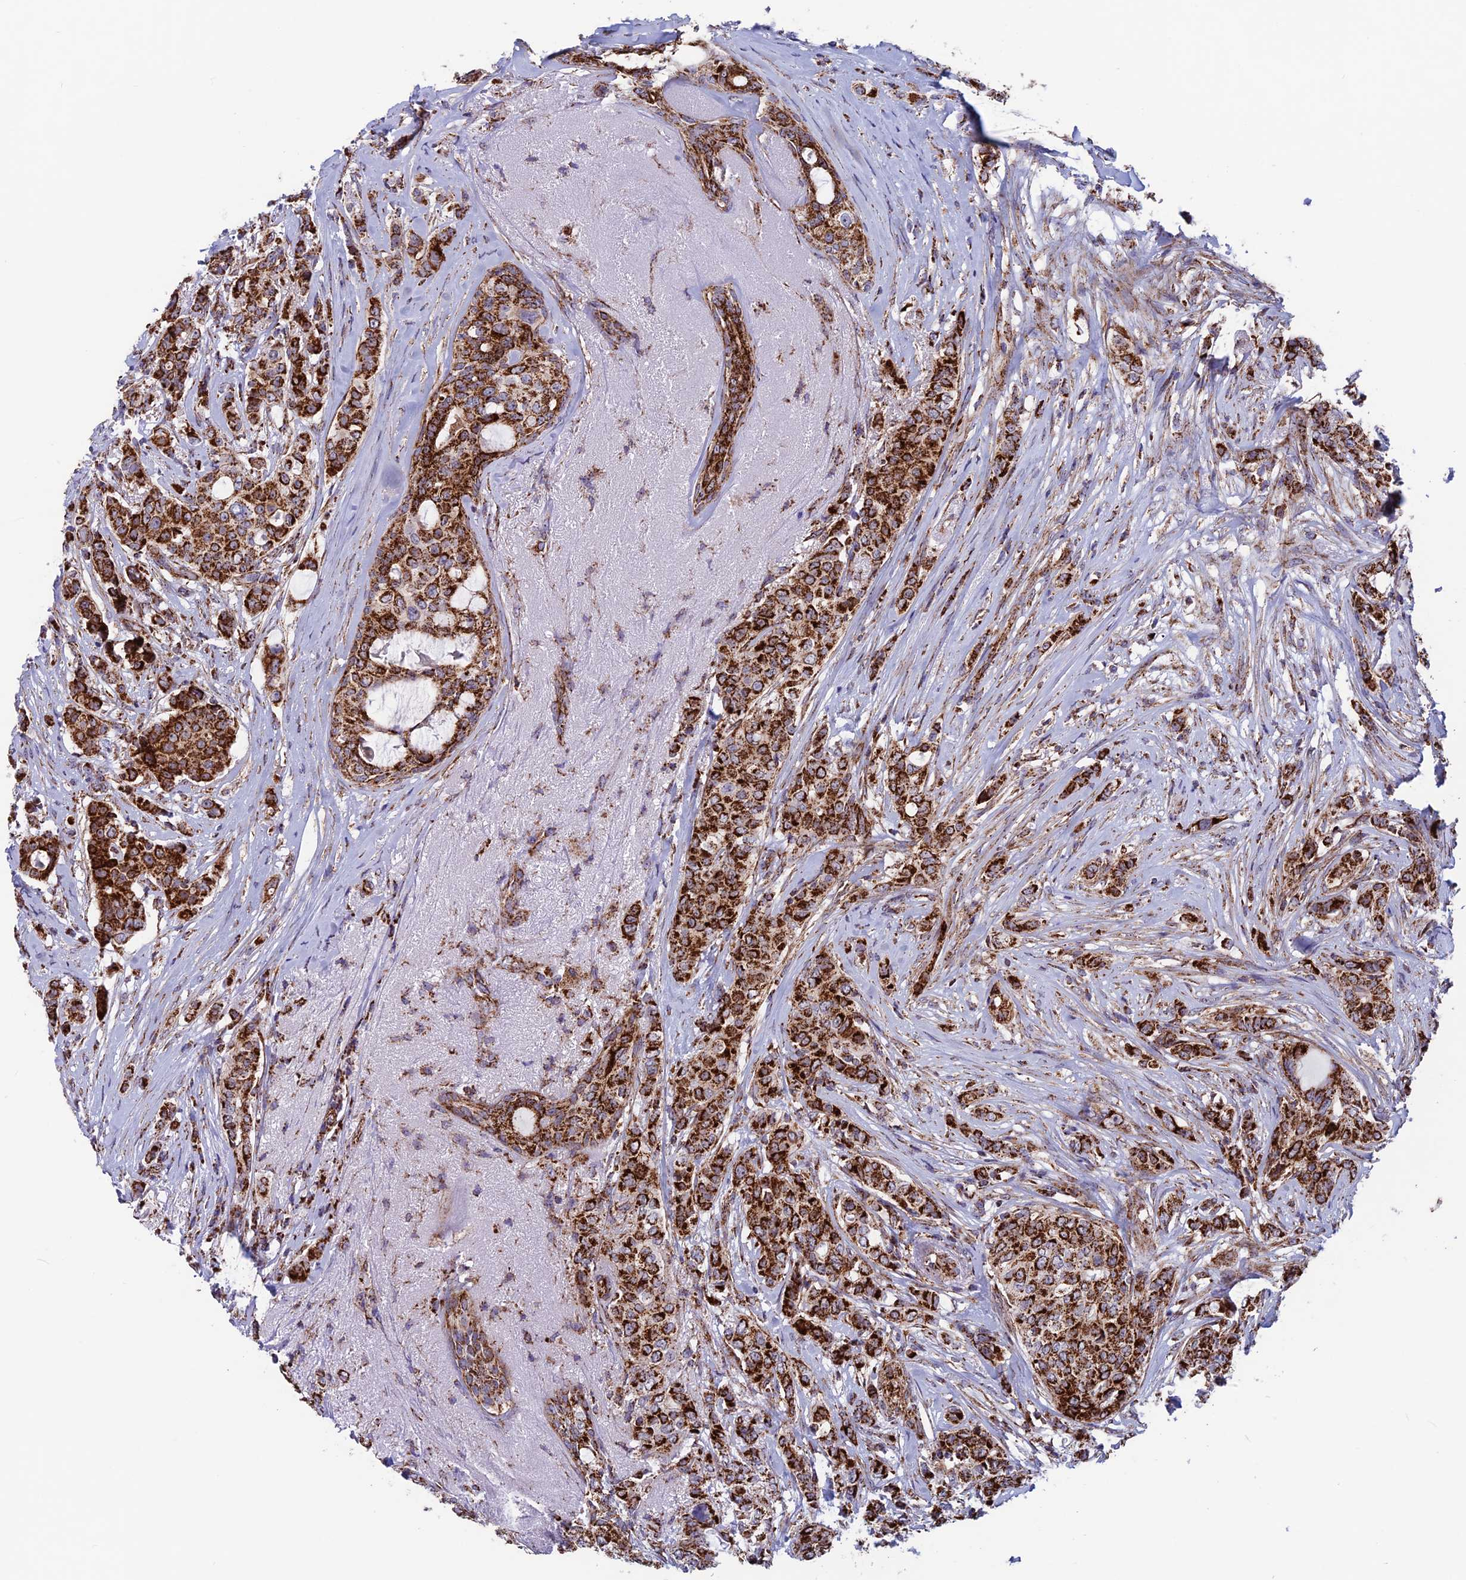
{"staining": {"intensity": "strong", "quantity": ">75%", "location": "cytoplasmic/membranous"}, "tissue": "breast cancer", "cell_type": "Tumor cells", "image_type": "cancer", "snomed": [{"axis": "morphology", "description": "Lobular carcinoma"}, {"axis": "topography", "description": "Breast"}], "caption": "Breast cancer stained with DAB immunohistochemistry exhibits high levels of strong cytoplasmic/membranous expression in approximately >75% of tumor cells. (Stains: DAB (3,3'-diaminobenzidine) in brown, nuclei in blue, Microscopy: brightfield microscopy at high magnification).", "gene": "MRPS18B", "patient": {"sex": "female", "age": 51}}